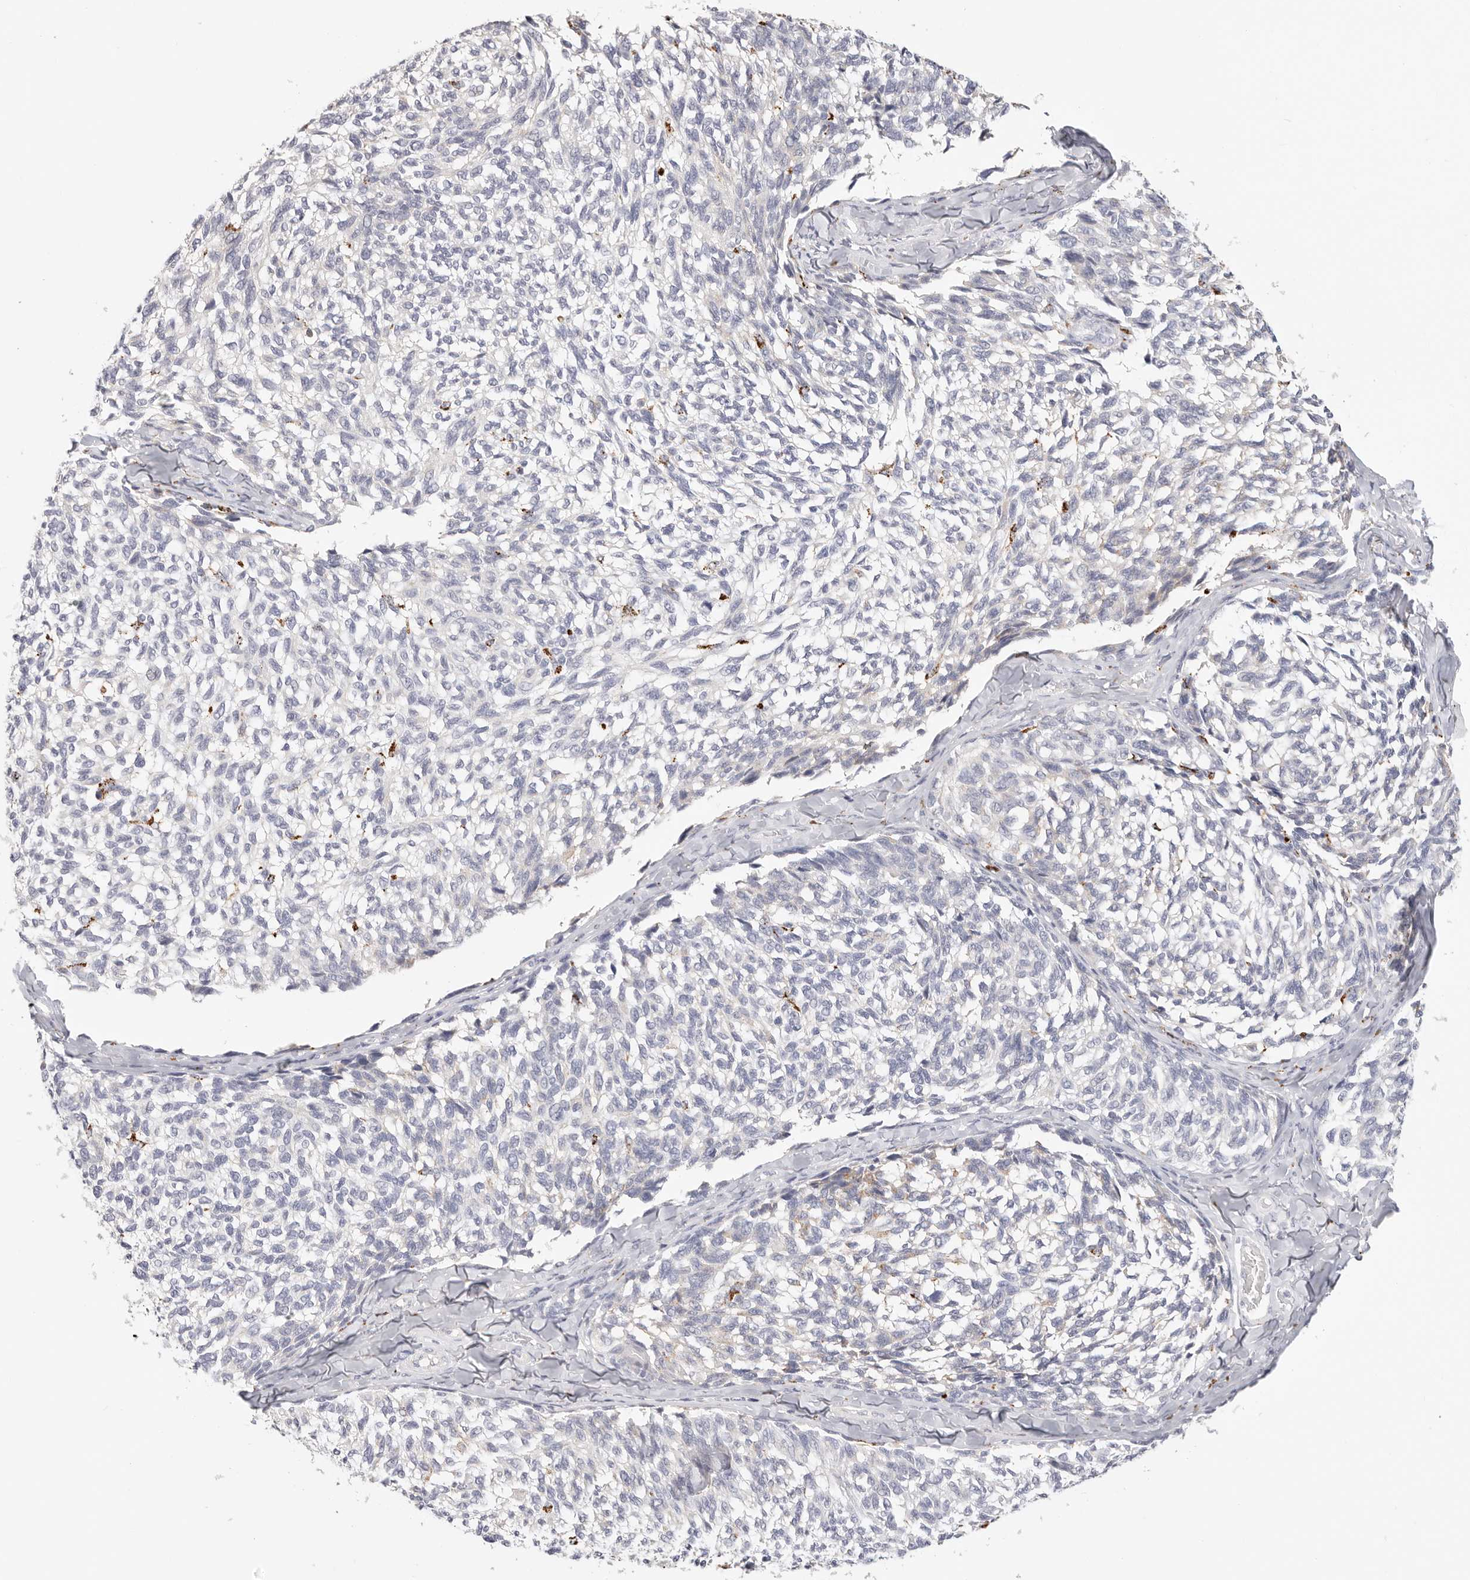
{"staining": {"intensity": "moderate", "quantity": "<25%", "location": "cytoplasmic/membranous"}, "tissue": "melanoma", "cell_type": "Tumor cells", "image_type": "cancer", "snomed": [{"axis": "morphology", "description": "Malignant melanoma, NOS"}, {"axis": "topography", "description": "Skin"}], "caption": "The histopathology image demonstrates immunohistochemical staining of melanoma. There is moderate cytoplasmic/membranous positivity is seen in approximately <25% of tumor cells.", "gene": "STKLD1", "patient": {"sex": "female", "age": 73}}